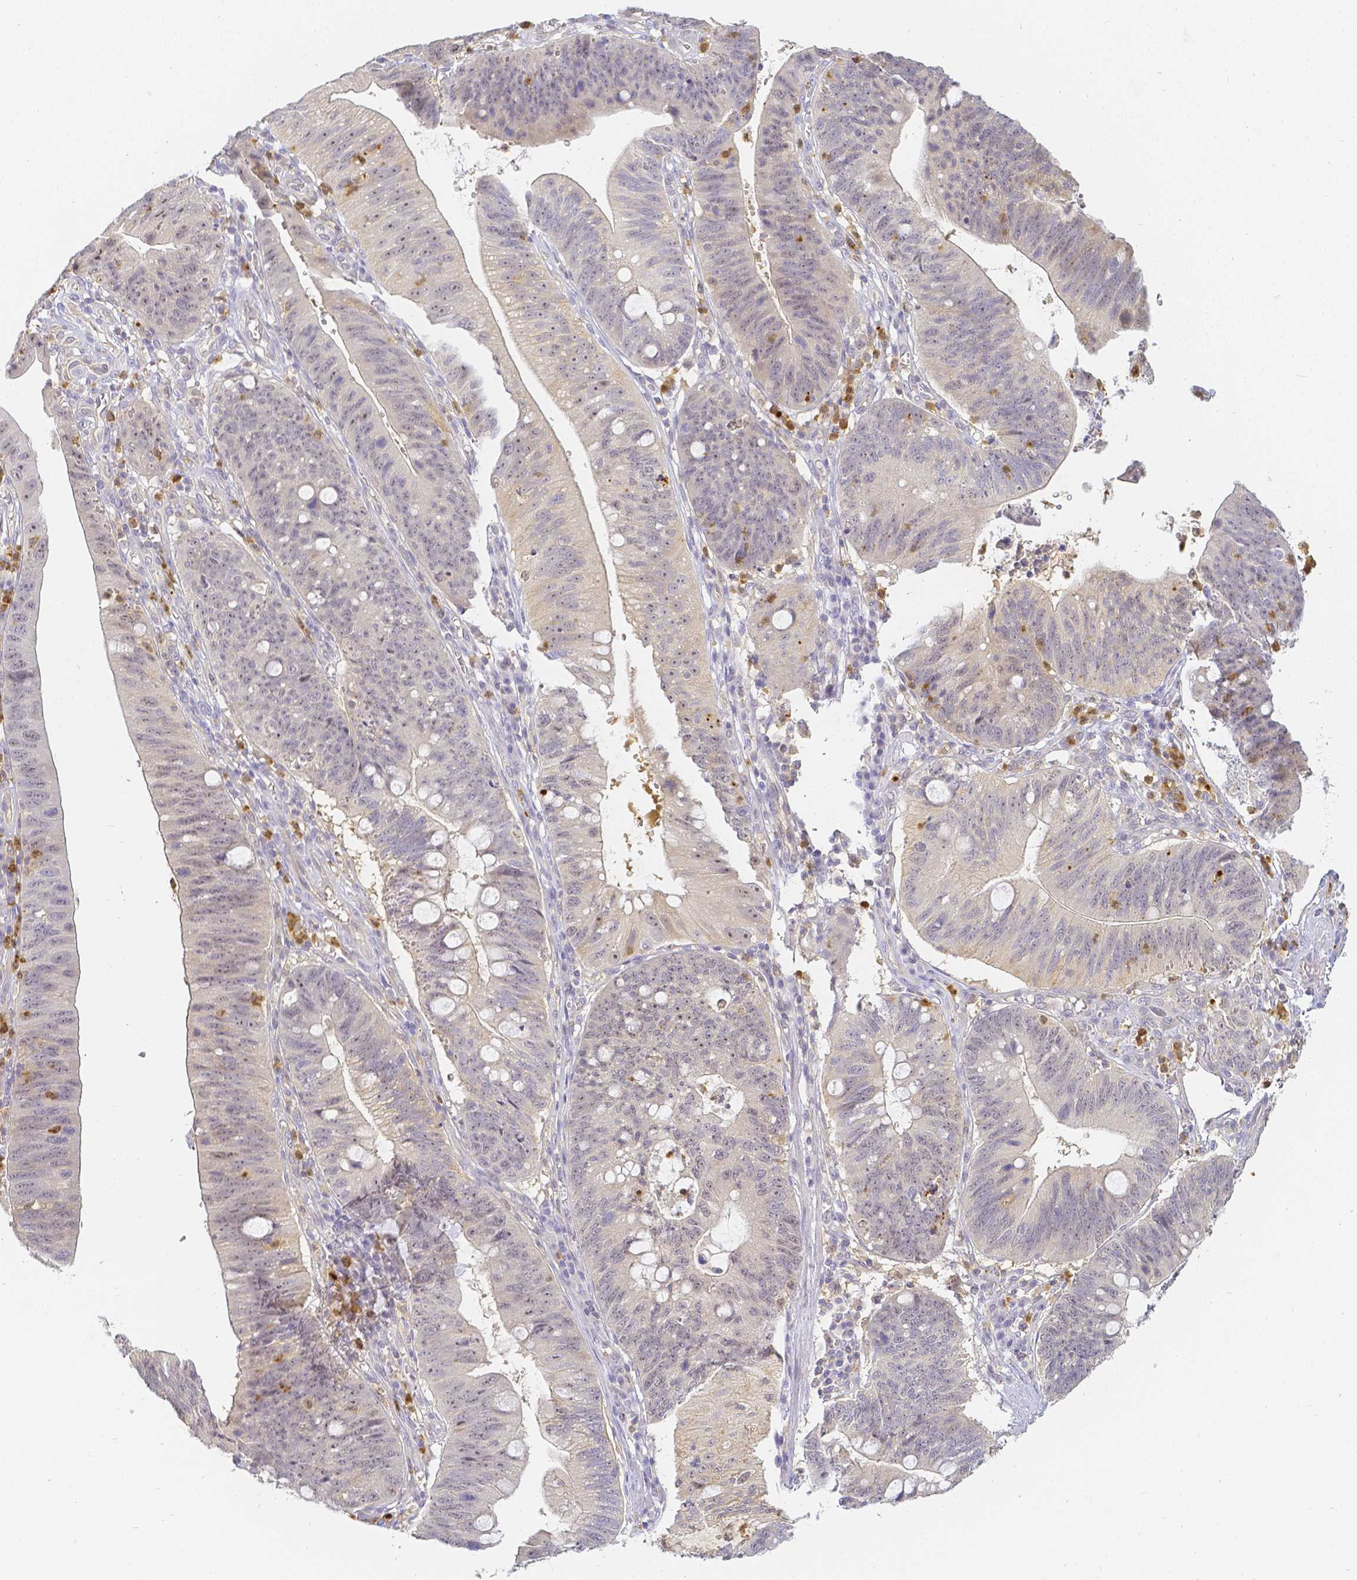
{"staining": {"intensity": "negative", "quantity": "none", "location": "none"}, "tissue": "stomach cancer", "cell_type": "Tumor cells", "image_type": "cancer", "snomed": [{"axis": "morphology", "description": "Adenocarcinoma, NOS"}, {"axis": "topography", "description": "Stomach"}], "caption": "Immunohistochemistry (IHC) of human stomach cancer (adenocarcinoma) displays no staining in tumor cells.", "gene": "KCNH1", "patient": {"sex": "male", "age": 59}}